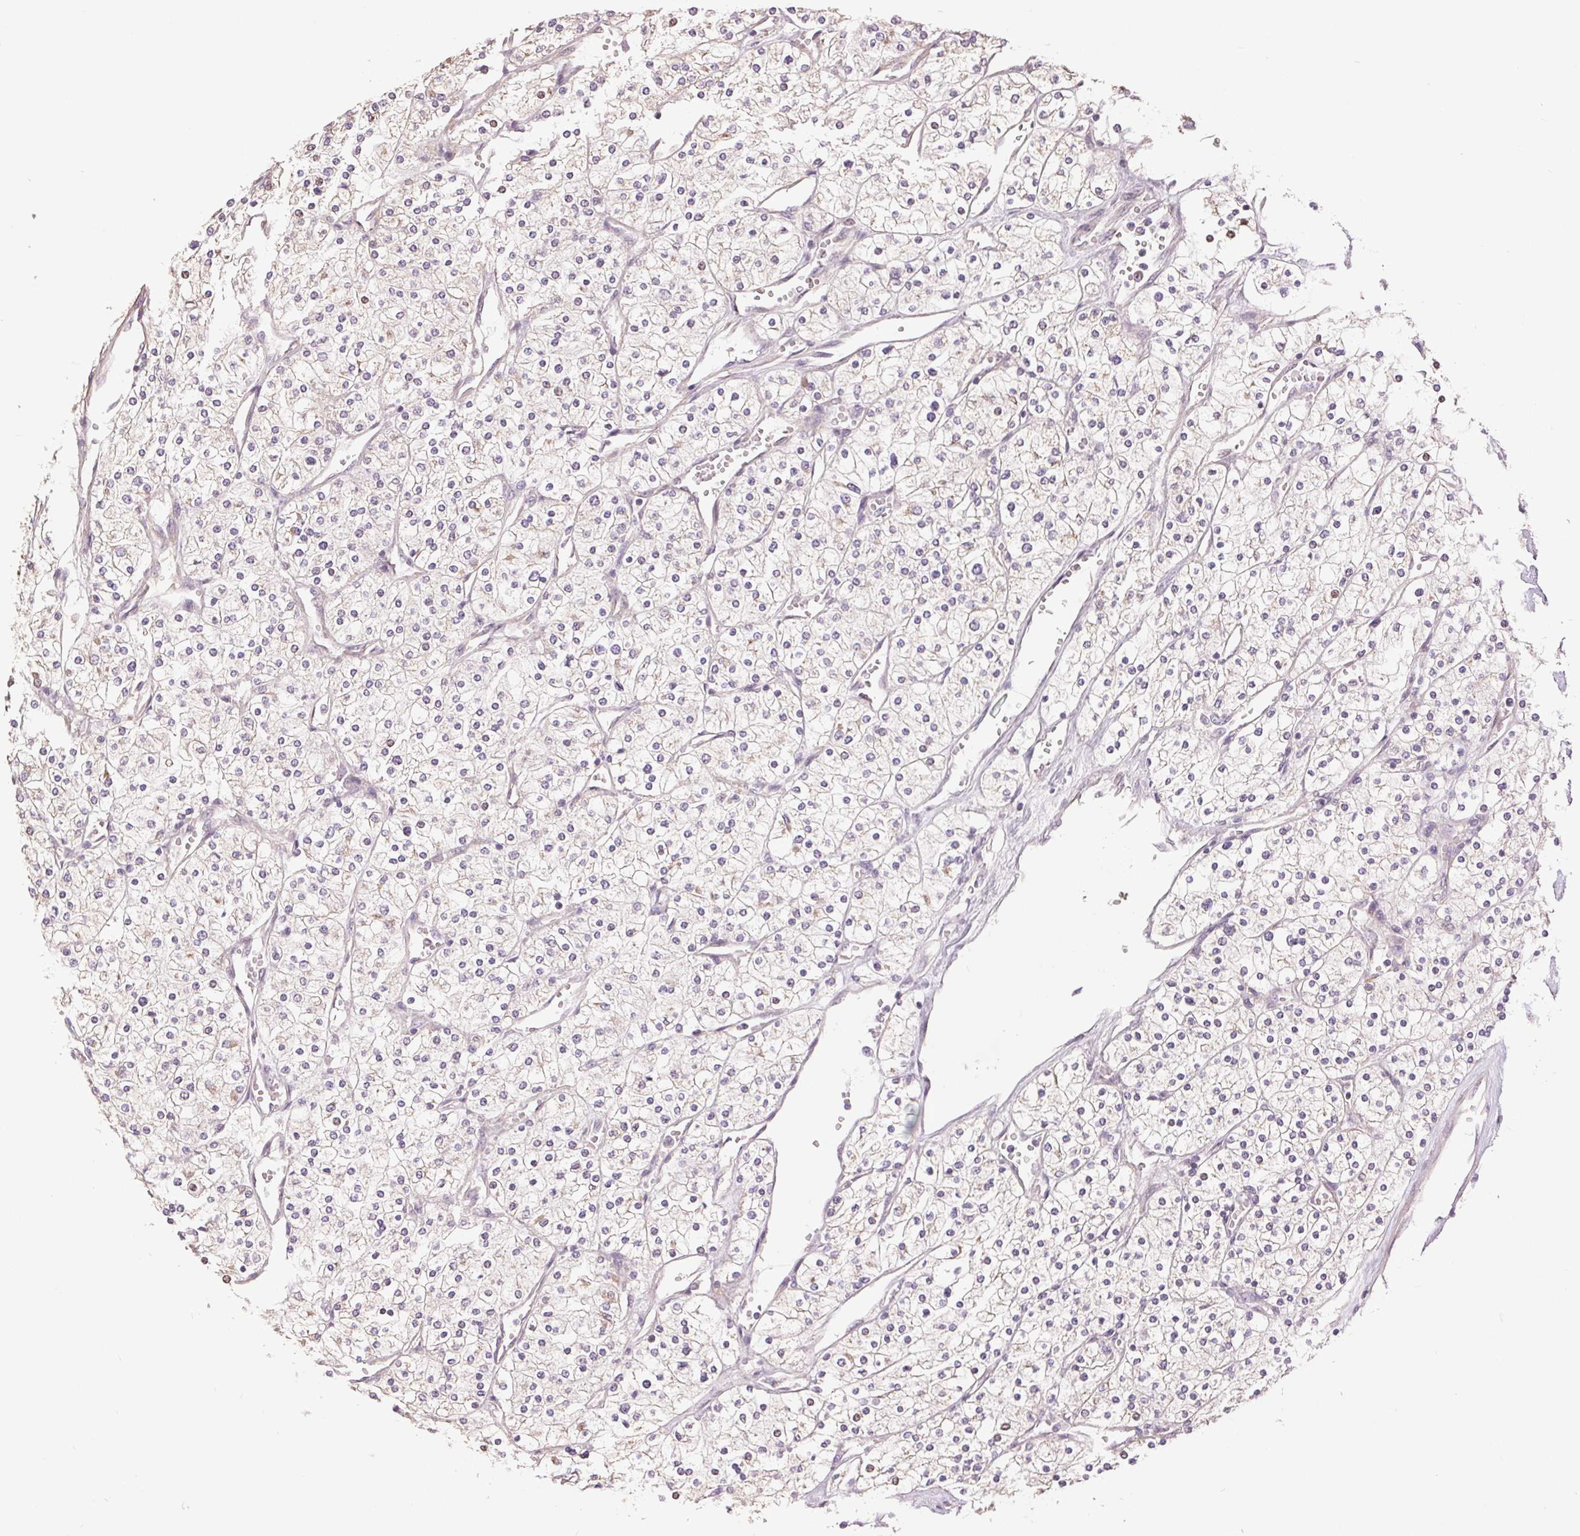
{"staining": {"intensity": "negative", "quantity": "none", "location": "none"}, "tissue": "renal cancer", "cell_type": "Tumor cells", "image_type": "cancer", "snomed": [{"axis": "morphology", "description": "Adenocarcinoma, NOS"}, {"axis": "topography", "description": "Kidney"}], "caption": "There is no significant staining in tumor cells of renal cancer (adenocarcinoma).", "gene": "DGUOK", "patient": {"sex": "male", "age": 80}}